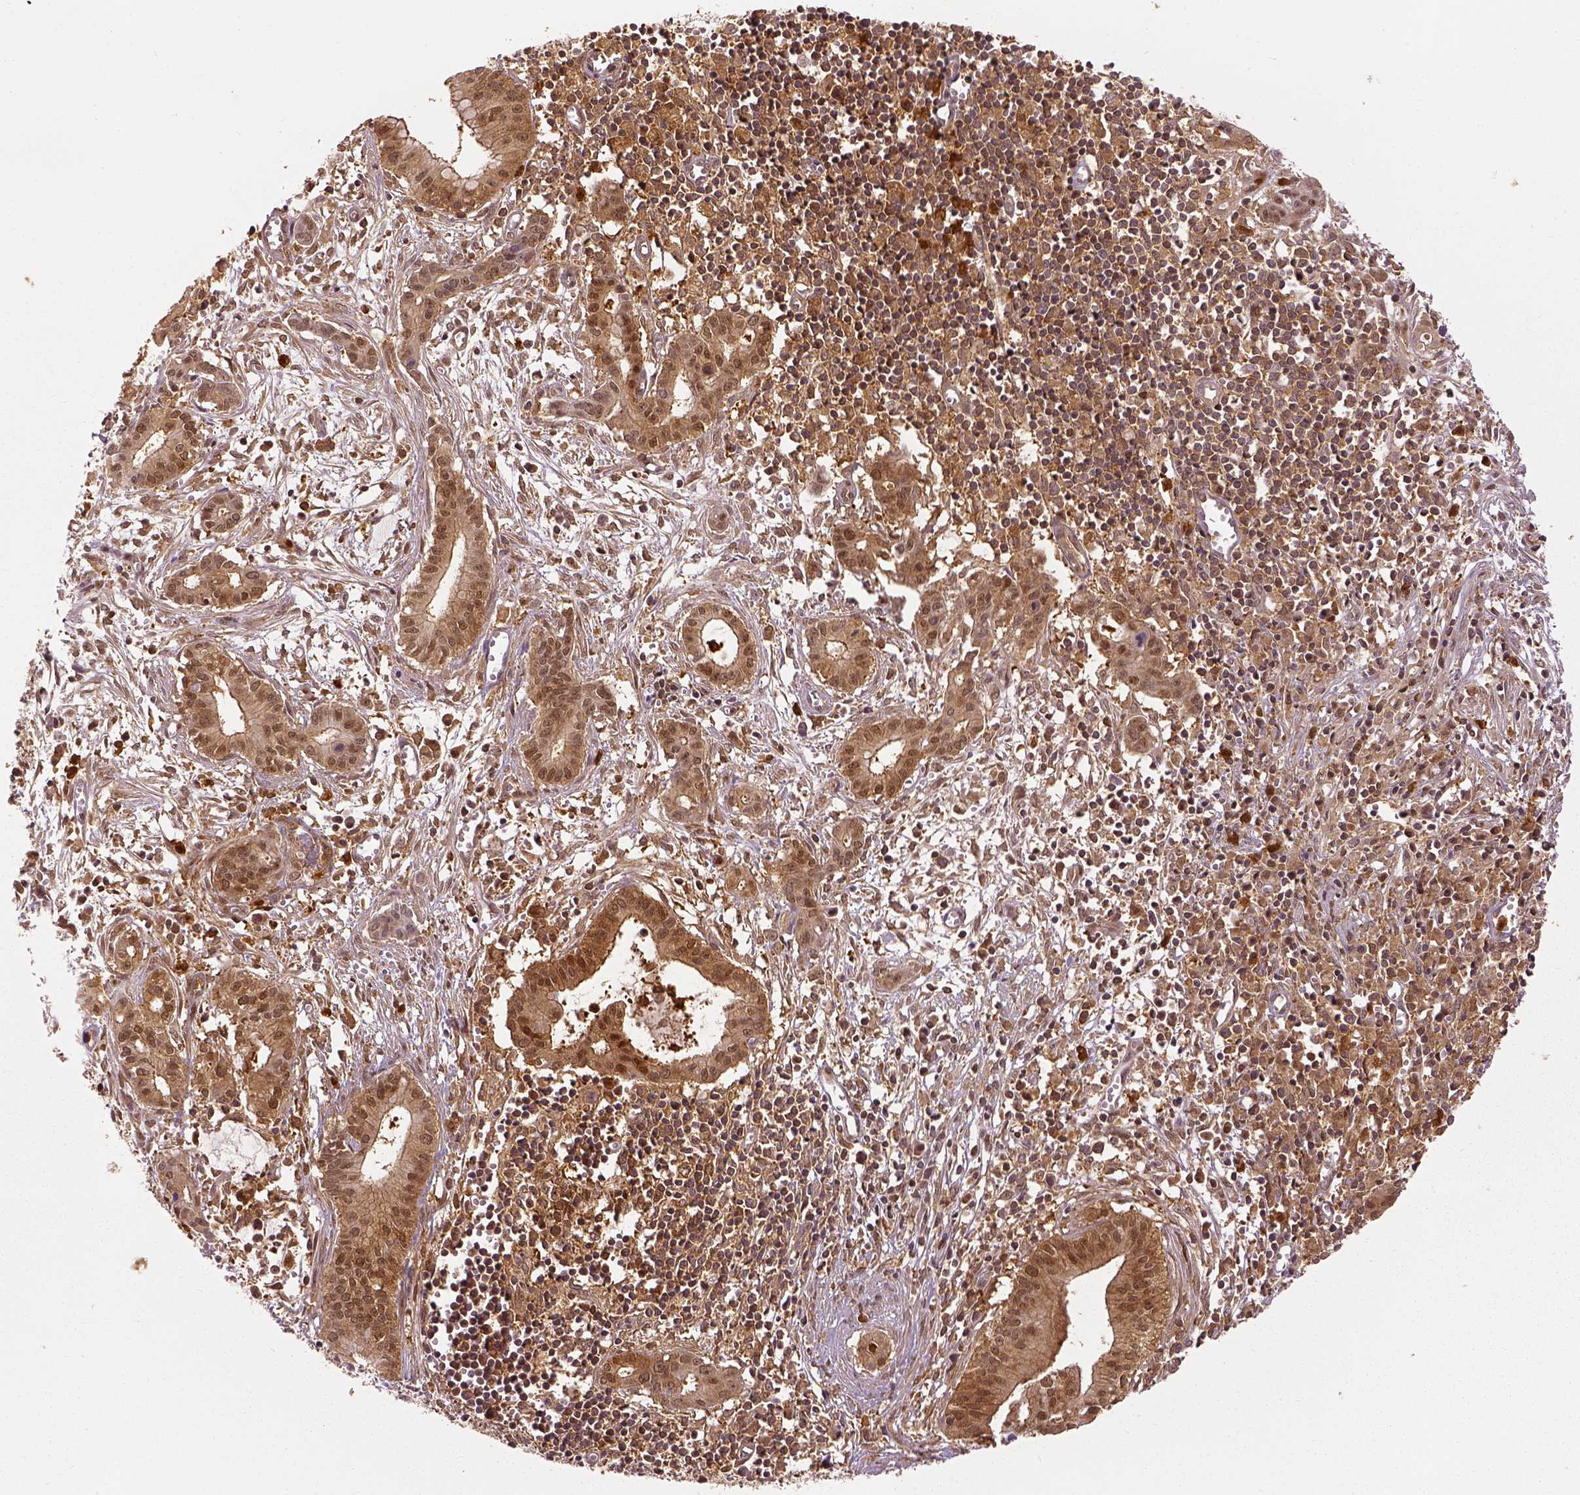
{"staining": {"intensity": "moderate", "quantity": ">75%", "location": "cytoplasmic/membranous,nuclear"}, "tissue": "pancreatic cancer", "cell_type": "Tumor cells", "image_type": "cancer", "snomed": [{"axis": "morphology", "description": "Adenocarcinoma, NOS"}, {"axis": "topography", "description": "Pancreas"}], "caption": "IHC photomicrograph of pancreatic cancer stained for a protein (brown), which reveals medium levels of moderate cytoplasmic/membranous and nuclear expression in about >75% of tumor cells.", "gene": "GPI", "patient": {"sex": "male", "age": 48}}